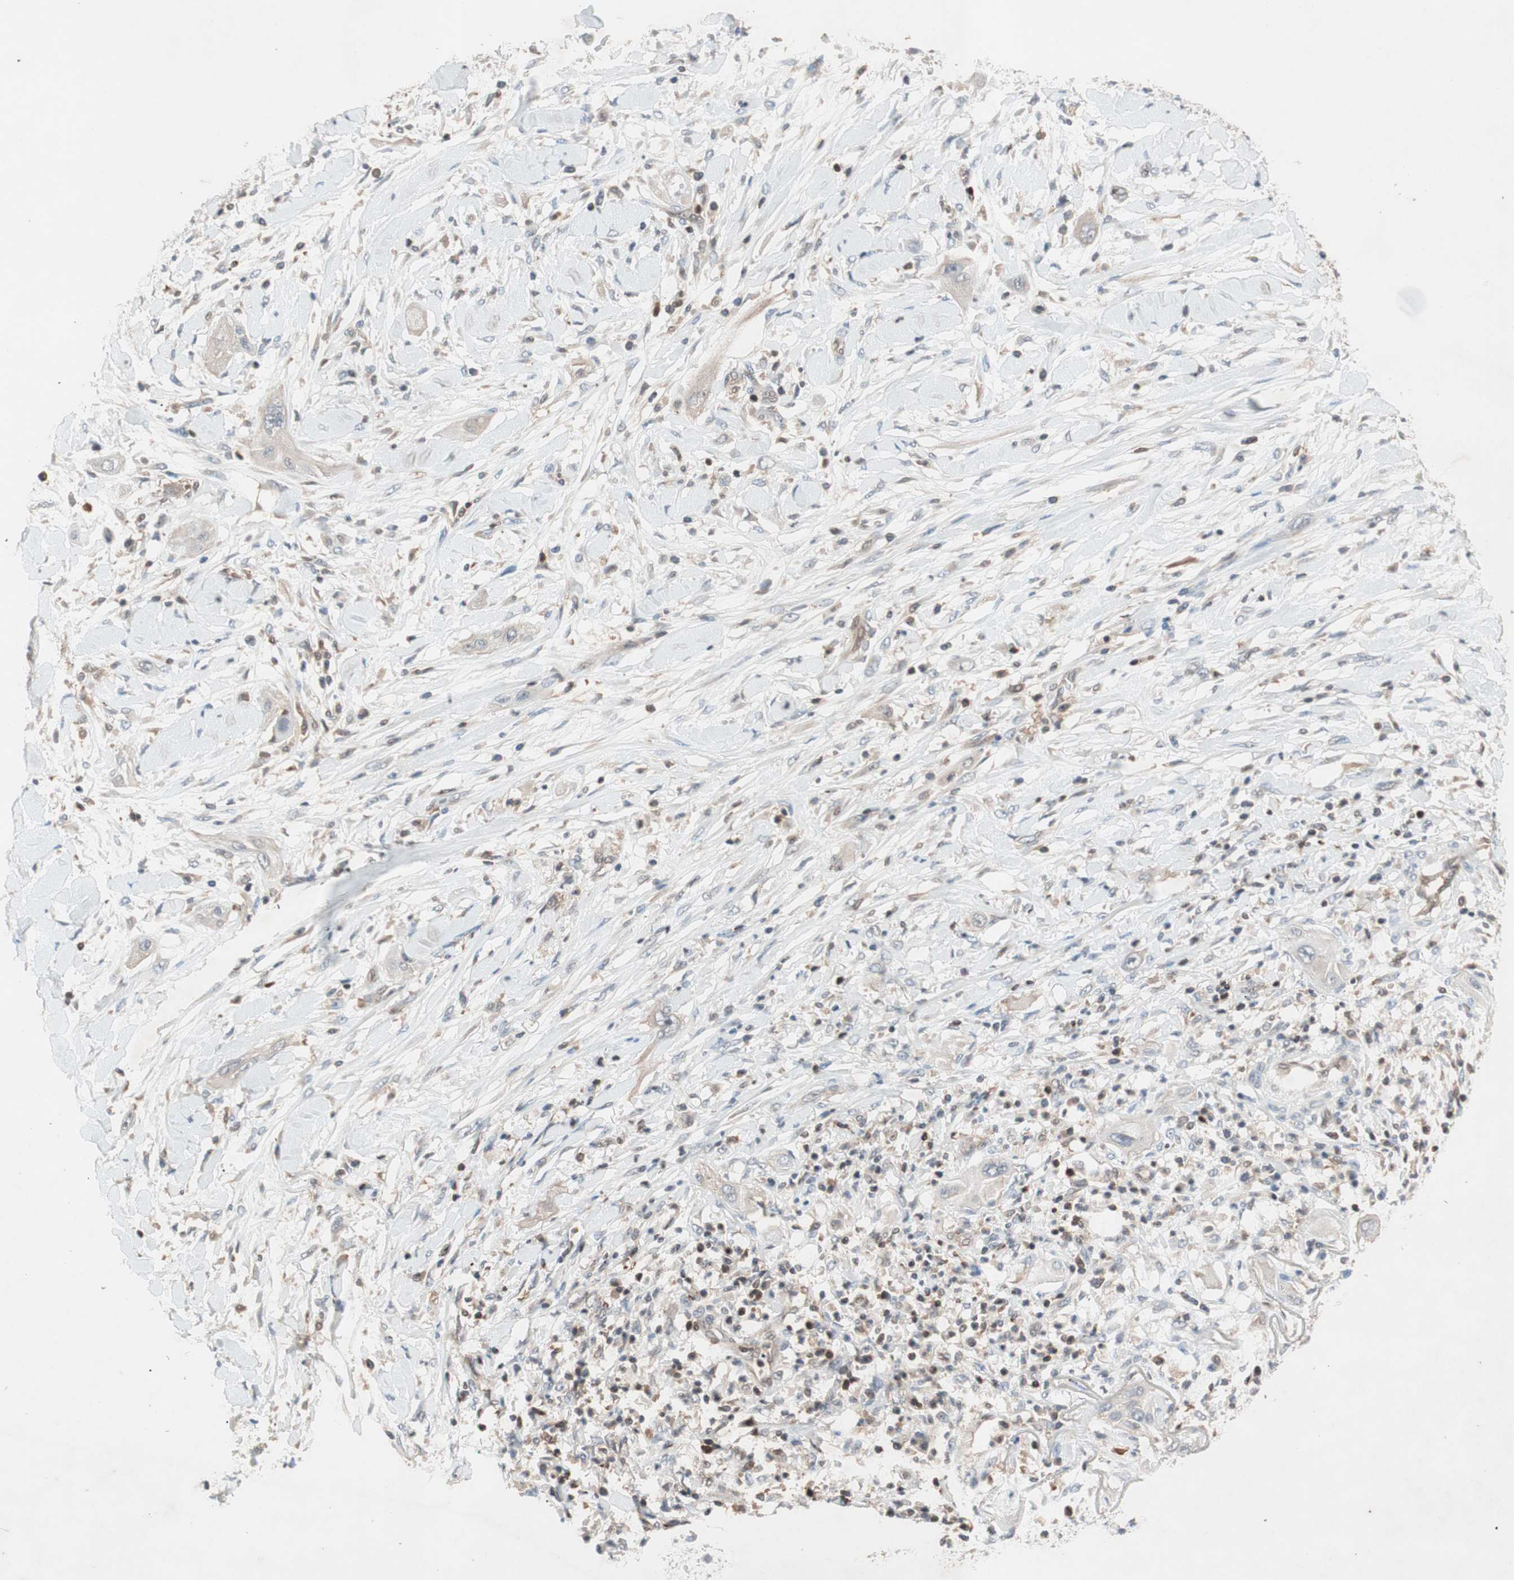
{"staining": {"intensity": "weak", "quantity": "<25%", "location": "cytoplasmic/membranous"}, "tissue": "lung cancer", "cell_type": "Tumor cells", "image_type": "cancer", "snomed": [{"axis": "morphology", "description": "Squamous cell carcinoma, NOS"}, {"axis": "topography", "description": "Lung"}], "caption": "A micrograph of human lung cancer (squamous cell carcinoma) is negative for staining in tumor cells.", "gene": "GALT", "patient": {"sex": "female", "age": 47}}